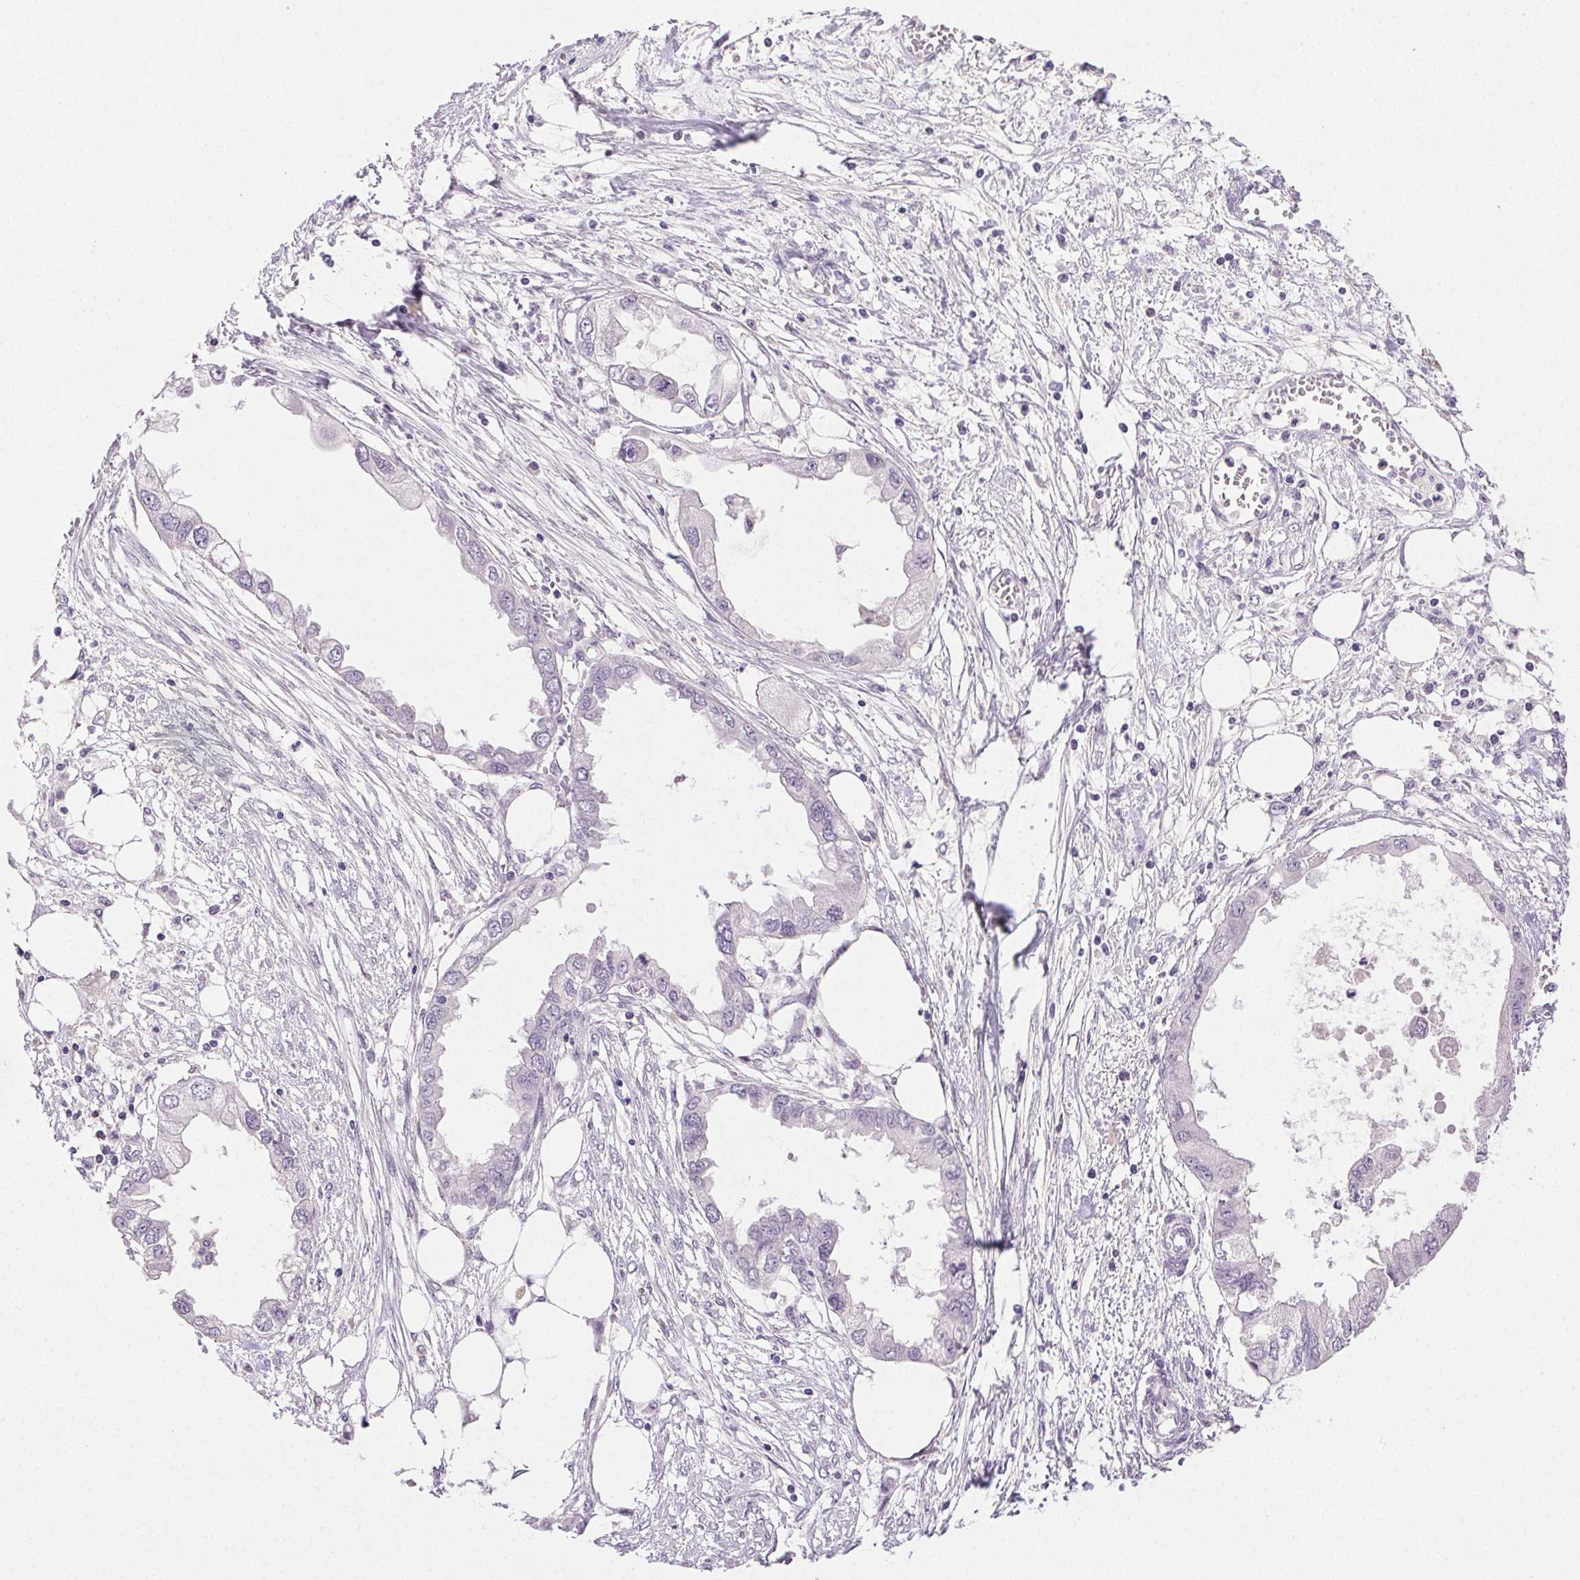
{"staining": {"intensity": "negative", "quantity": "none", "location": "none"}, "tissue": "endometrial cancer", "cell_type": "Tumor cells", "image_type": "cancer", "snomed": [{"axis": "morphology", "description": "Adenocarcinoma, NOS"}, {"axis": "morphology", "description": "Adenocarcinoma, metastatic, NOS"}, {"axis": "topography", "description": "Adipose tissue"}, {"axis": "topography", "description": "Endometrium"}], "caption": "Immunohistochemistry (IHC) micrograph of human endometrial metastatic adenocarcinoma stained for a protein (brown), which exhibits no positivity in tumor cells.", "gene": "AKAP5", "patient": {"sex": "female", "age": 67}}